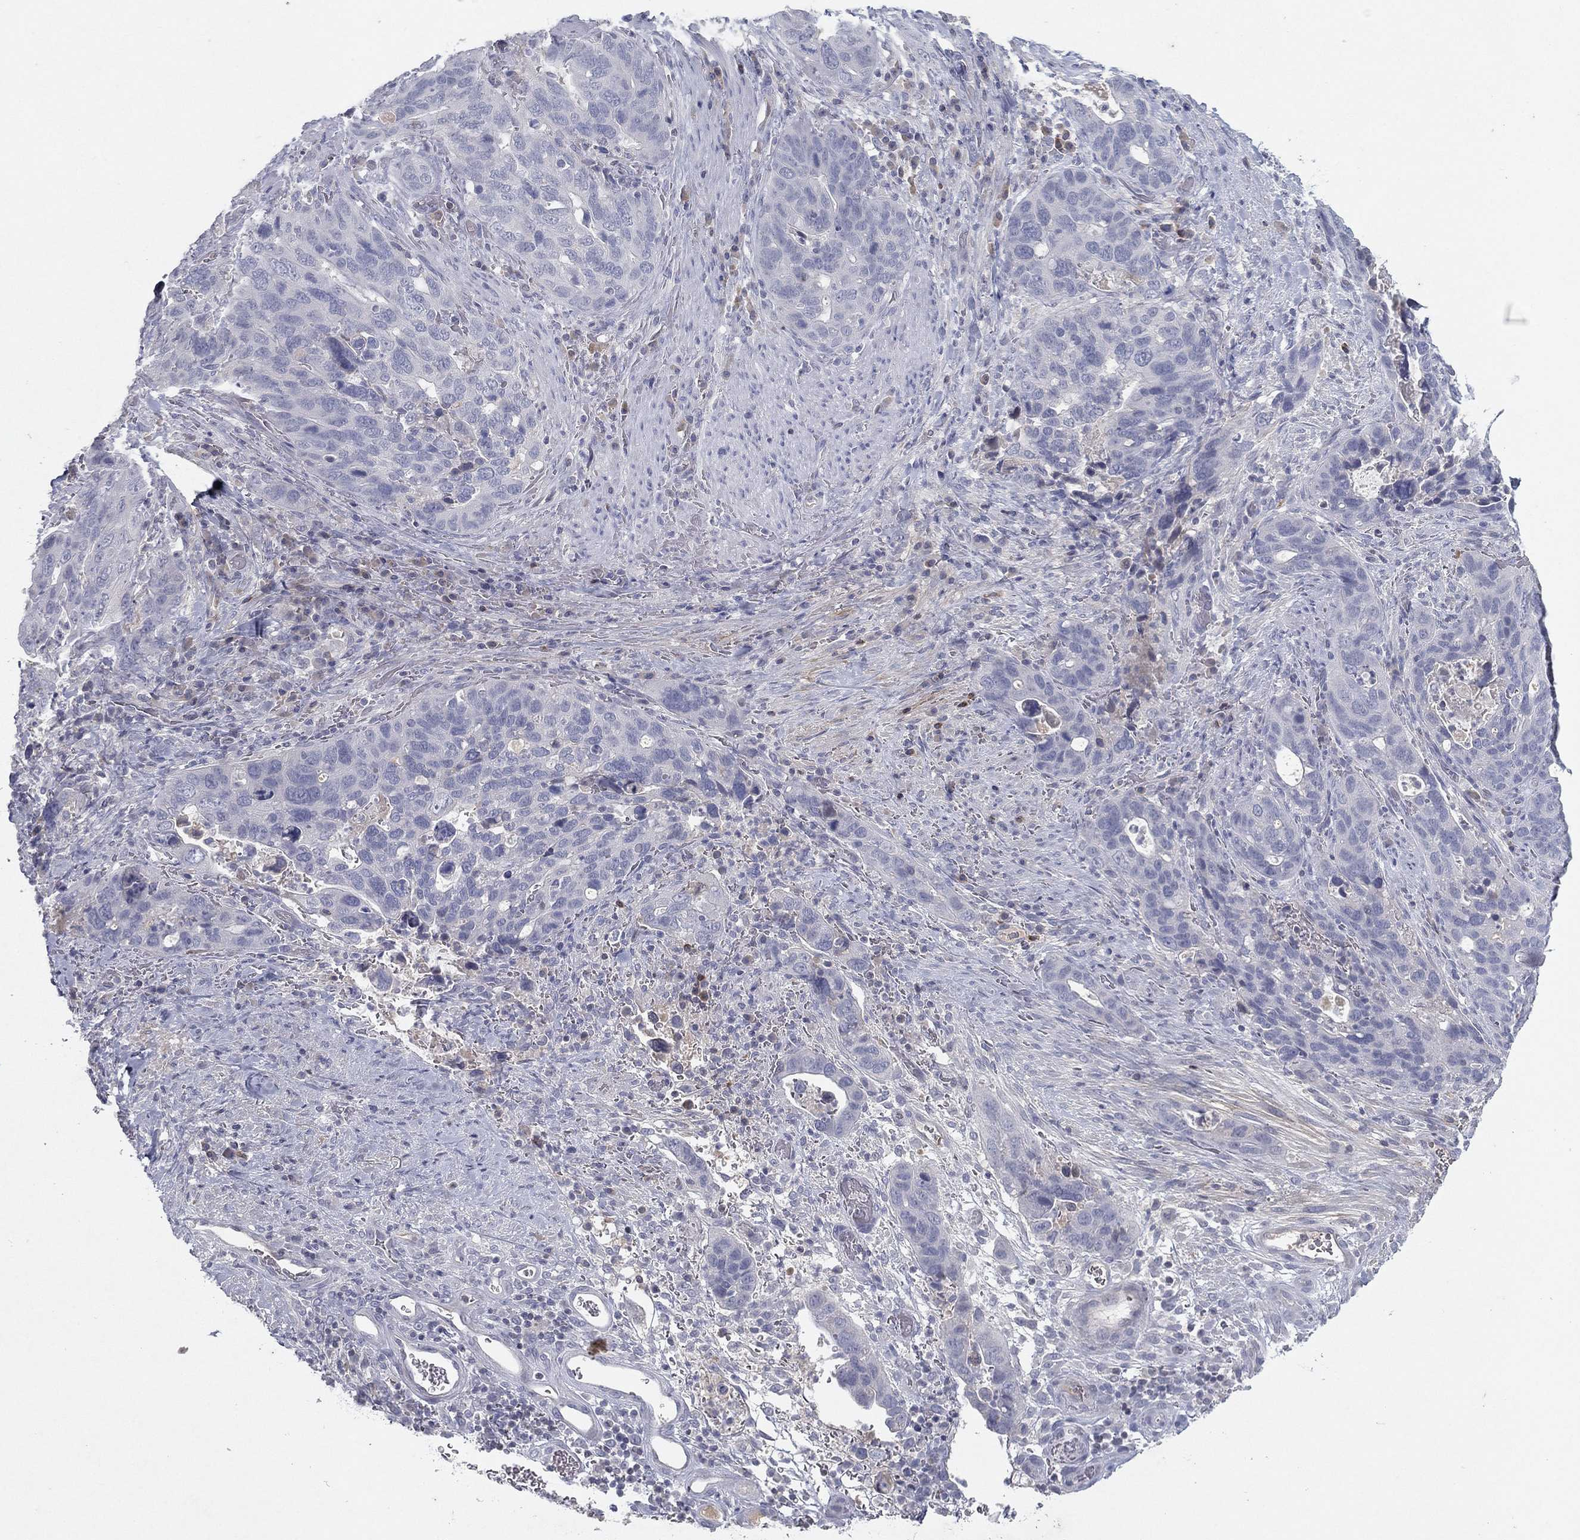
{"staining": {"intensity": "negative", "quantity": "none", "location": "none"}, "tissue": "stomach cancer", "cell_type": "Tumor cells", "image_type": "cancer", "snomed": [{"axis": "morphology", "description": "Adenocarcinoma, NOS"}, {"axis": "topography", "description": "Stomach"}], "caption": "Tumor cells are negative for brown protein staining in stomach cancer (adenocarcinoma).", "gene": "CPT1B", "patient": {"sex": "male", "age": 54}}